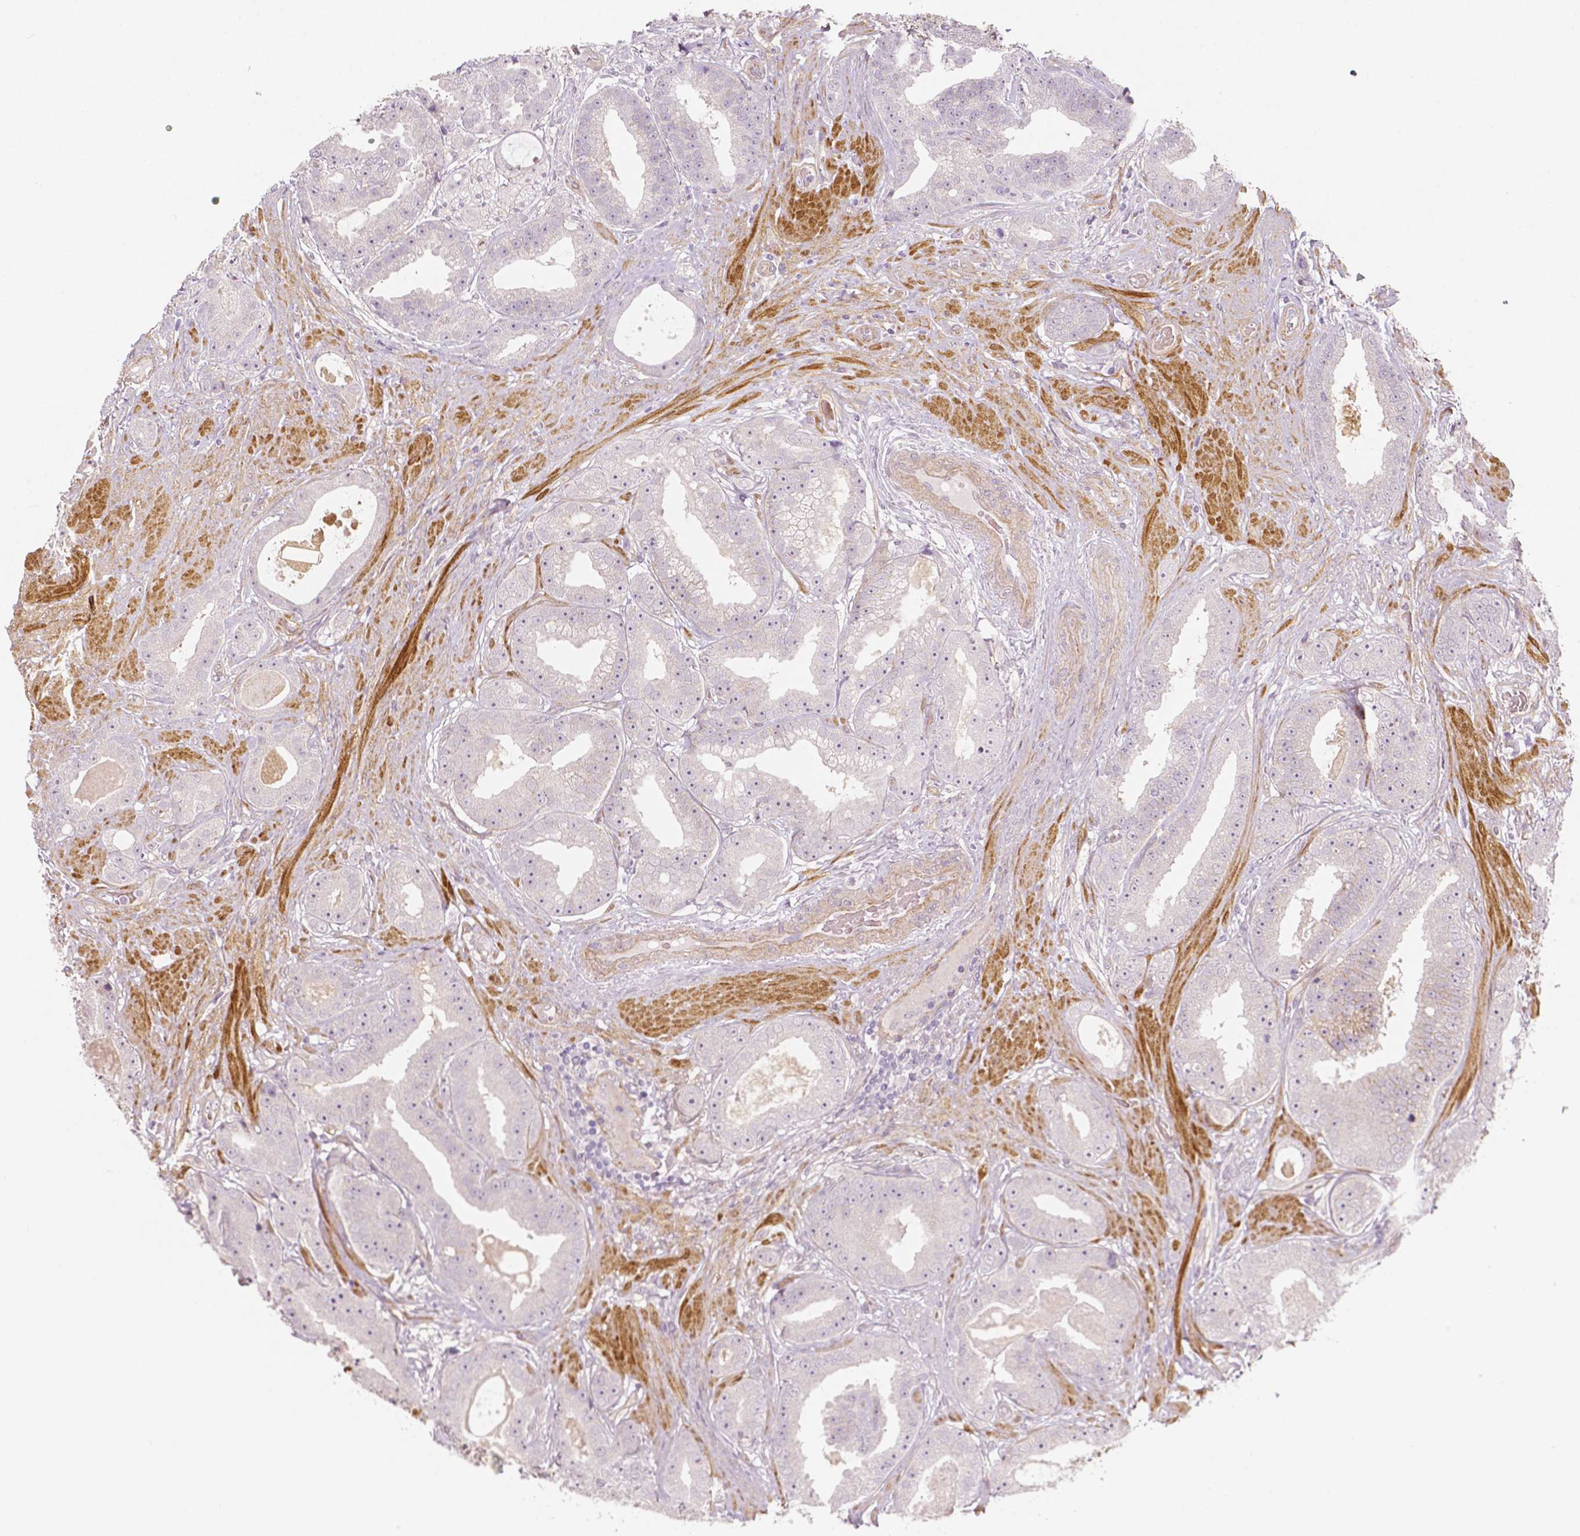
{"staining": {"intensity": "negative", "quantity": "none", "location": "none"}, "tissue": "prostate cancer", "cell_type": "Tumor cells", "image_type": "cancer", "snomed": [{"axis": "morphology", "description": "Adenocarcinoma, Low grade"}, {"axis": "topography", "description": "Prostate"}], "caption": "Prostate cancer (low-grade adenocarcinoma) stained for a protein using immunohistochemistry shows no positivity tumor cells.", "gene": "FLT1", "patient": {"sex": "male", "age": 60}}